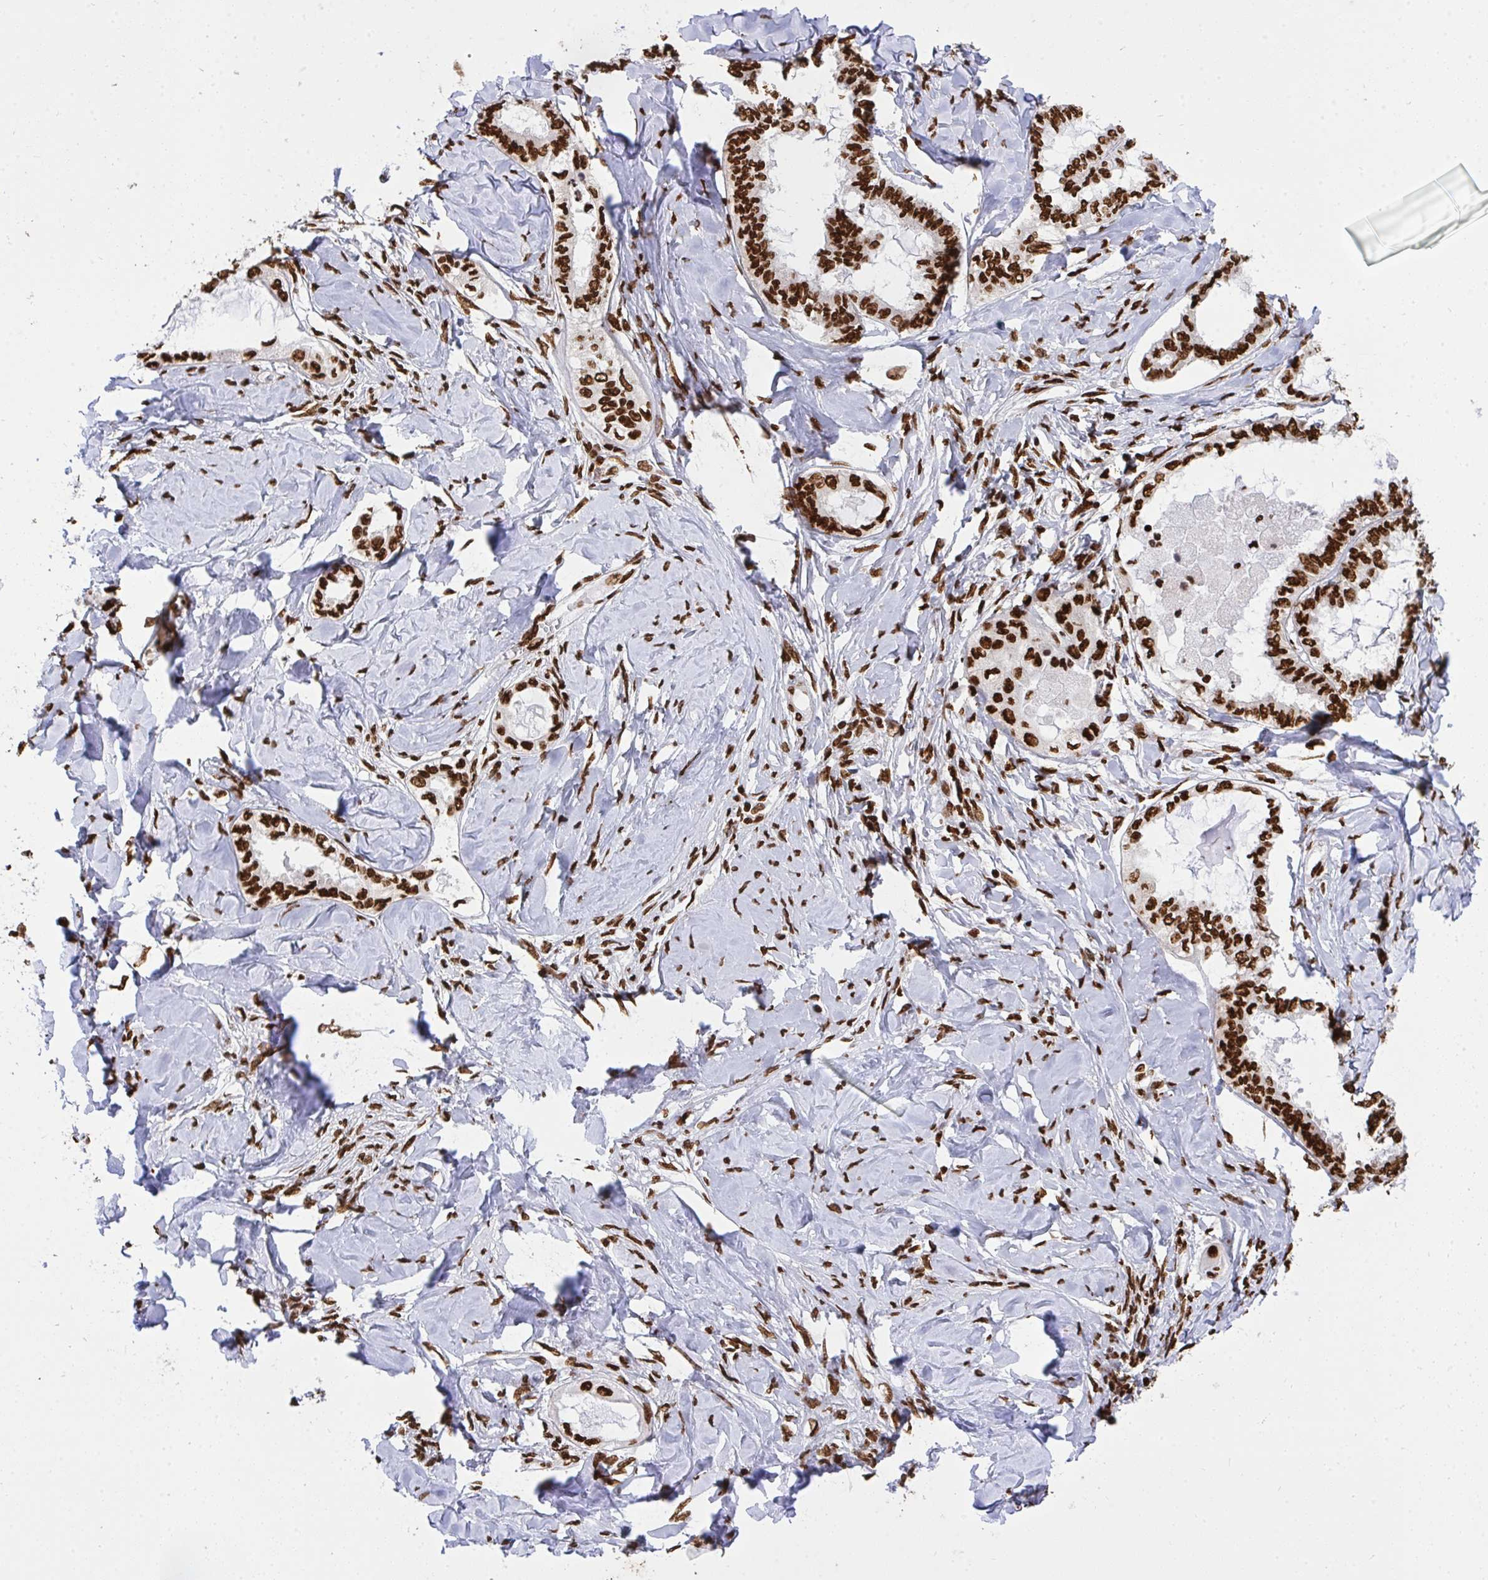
{"staining": {"intensity": "strong", "quantity": ">75%", "location": "nuclear"}, "tissue": "ovarian cancer", "cell_type": "Tumor cells", "image_type": "cancer", "snomed": [{"axis": "morphology", "description": "Carcinoma, endometroid"}, {"axis": "topography", "description": "Ovary"}], "caption": "High-magnification brightfield microscopy of endometroid carcinoma (ovarian) stained with DAB (brown) and counterstained with hematoxylin (blue). tumor cells exhibit strong nuclear expression is identified in about>75% of cells.", "gene": "HNRNPL", "patient": {"sex": "female", "age": 70}}